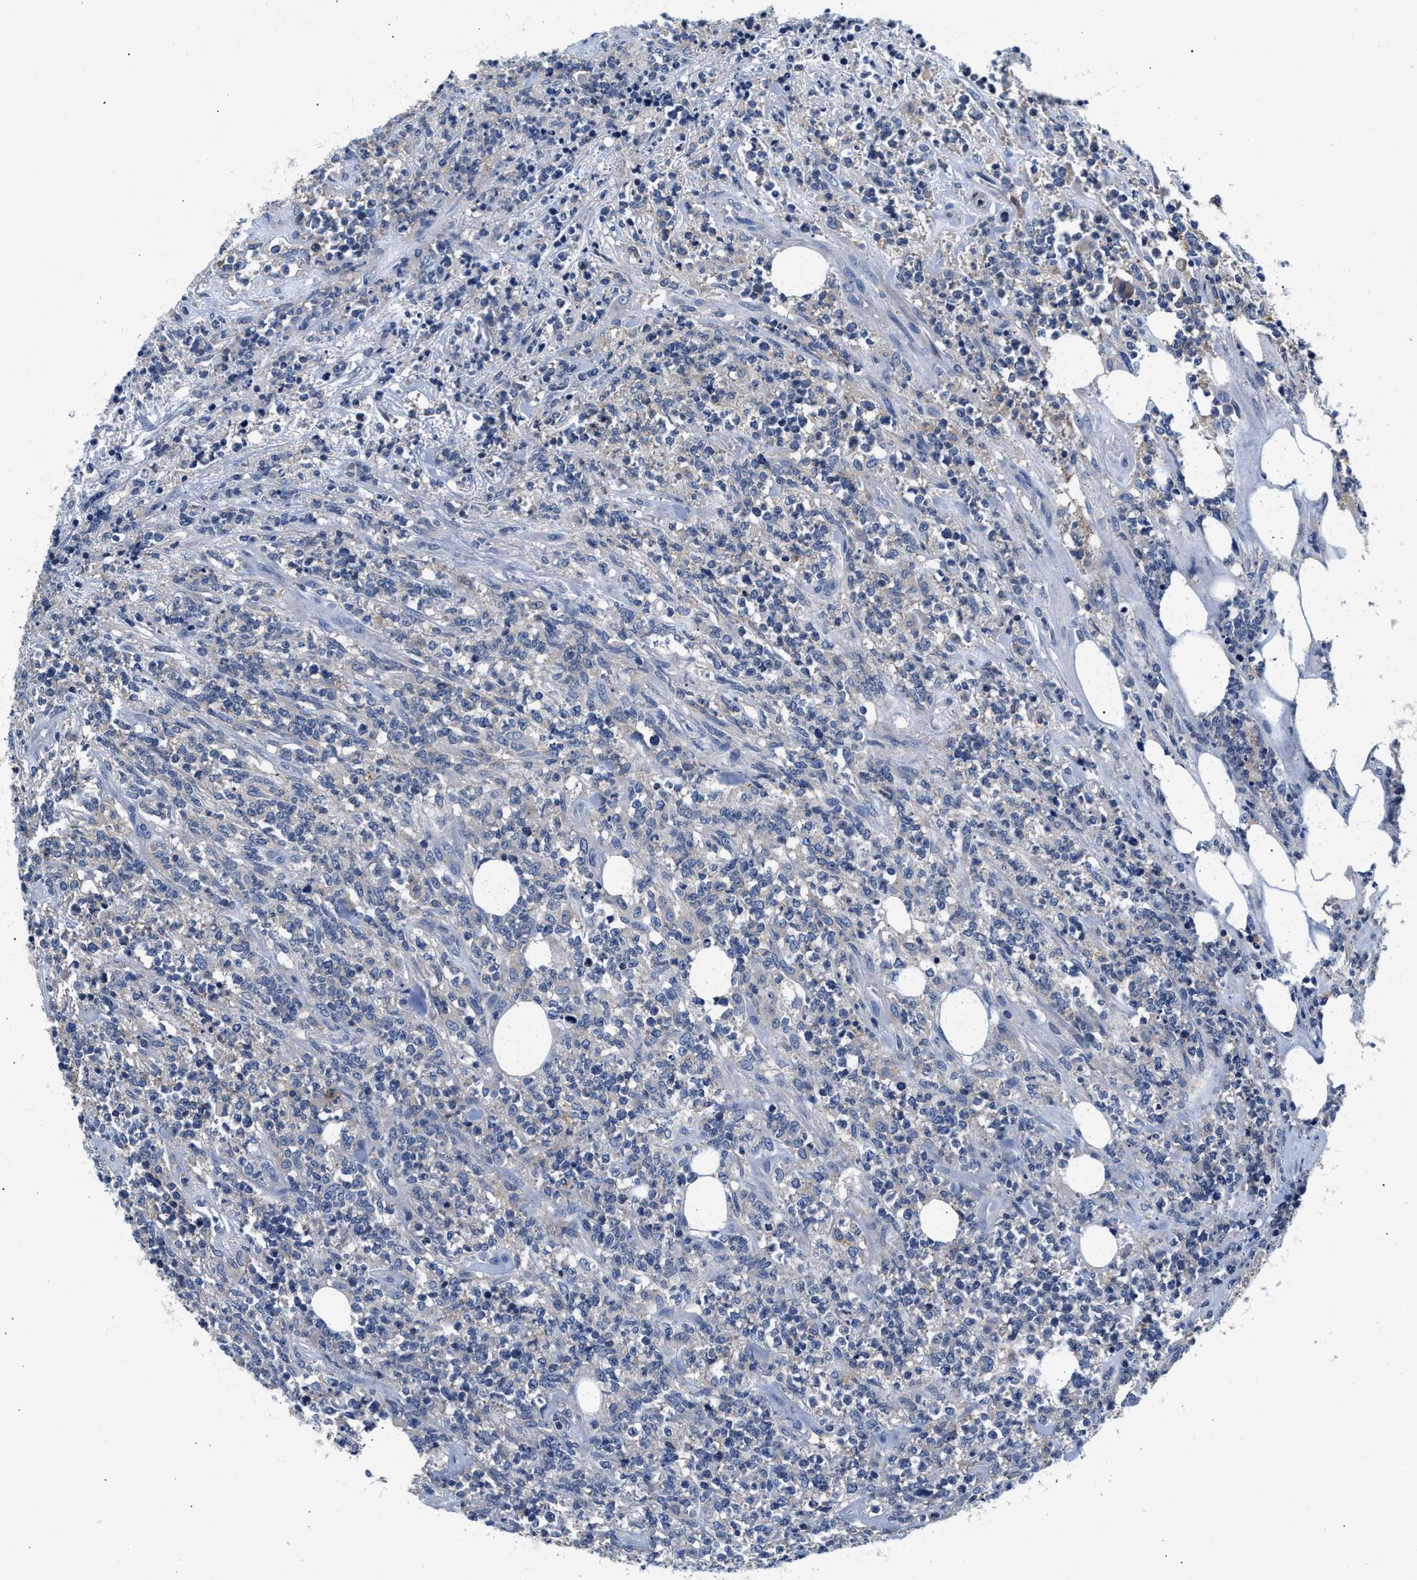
{"staining": {"intensity": "negative", "quantity": "none", "location": "none"}, "tissue": "lymphoma", "cell_type": "Tumor cells", "image_type": "cancer", "snomed": [{"axis": "morphology", "description": "Malignant lymphoma, non-Hodgkin's type, High grade"}, {"axis": "topography", "description": "Soft tissue"}], "caption": "DAB (3,3'-diaminobenzidine) immunohistochemical staining of human high-grade malignant lymphoma, non-Hodgkin's type demonstrates no significant expression in tumor cells.", "gene": "GNAI3", "patient": {"sex": "male", "age": 18}}